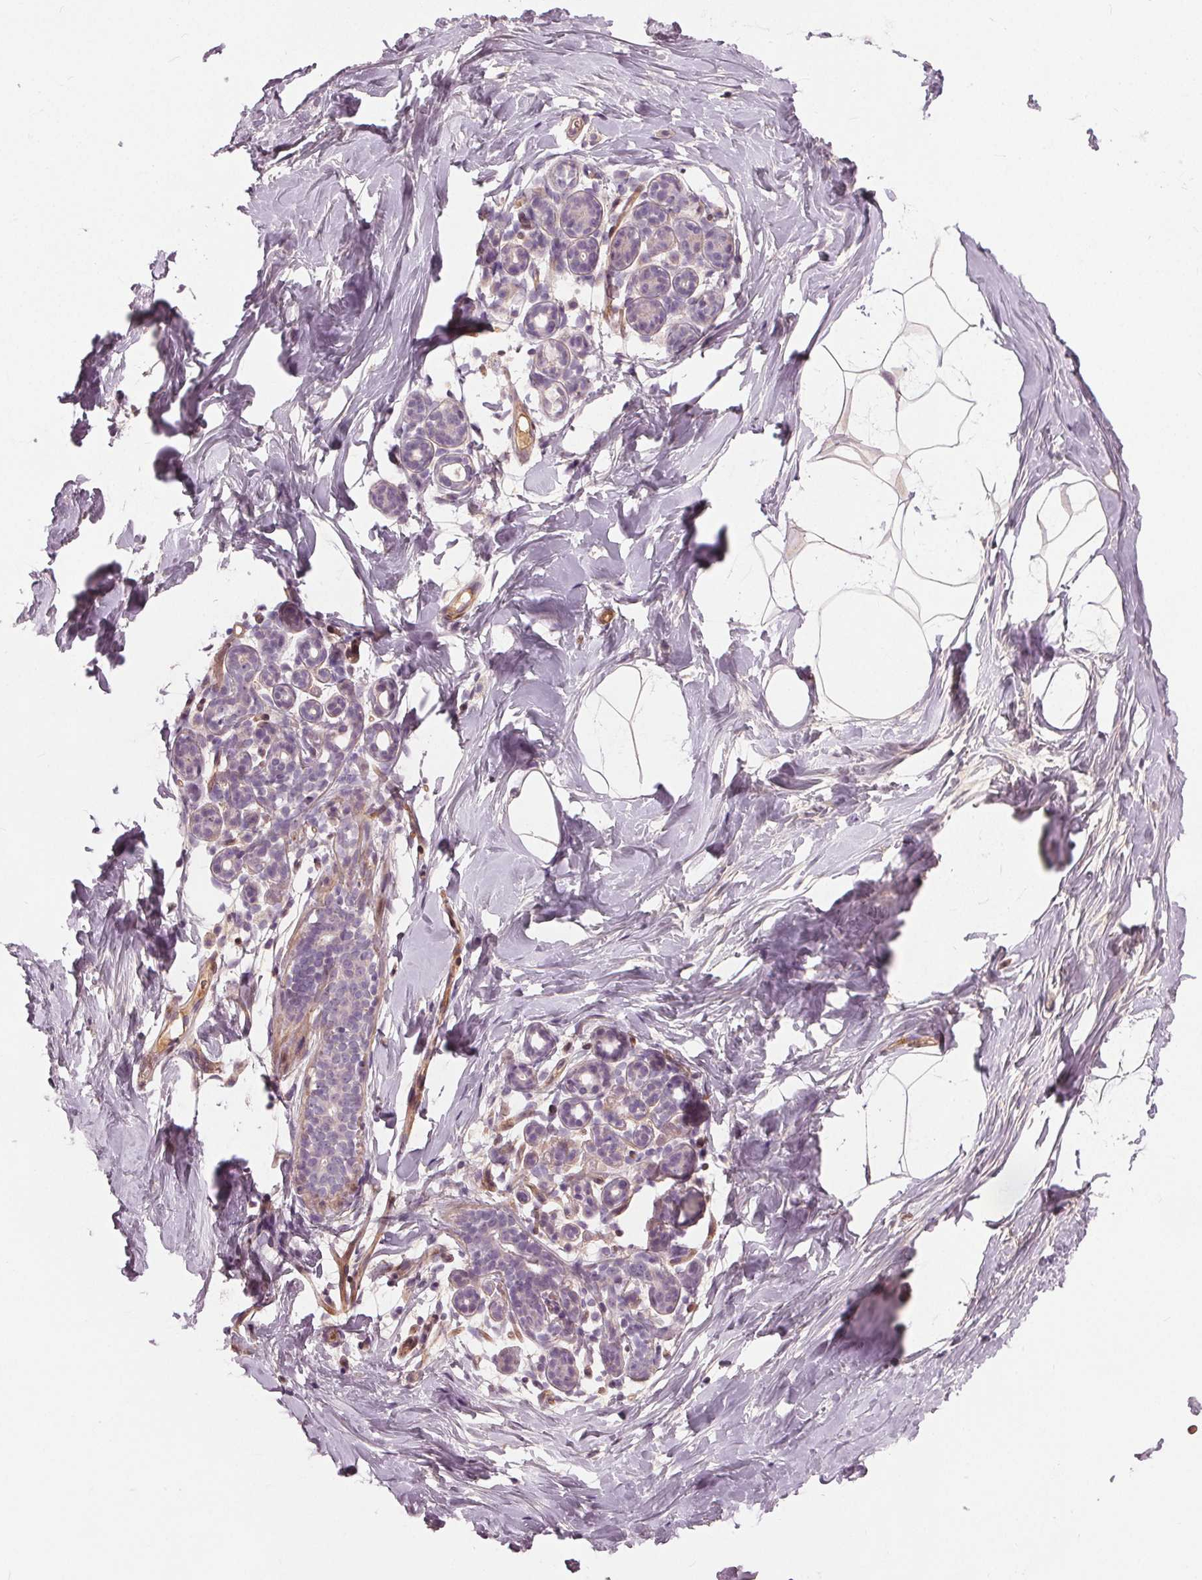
{"staining": {"intensity": "negative", "quantity": "none", "location": "none"}, "tissue": "breast", "cell_type": "Adipocytes", "image_type": "normal", "snomed": [{"axis": "morphology", "description": "Normal tissue, NOS"}, {"axis": "topography", "description": "Breast"}], "caption": "Immunohistochemistry histopathology image of normal breast: breast stained with DAB demonstrates no significant protein expression in adipocytes. (Stains: DAB IHC with hematoxylin counter stain, Microscopy: brightfield microscopy at high magnification).", "gene": "PDGFD", "patient": {"sex": "female", "age": 32}}